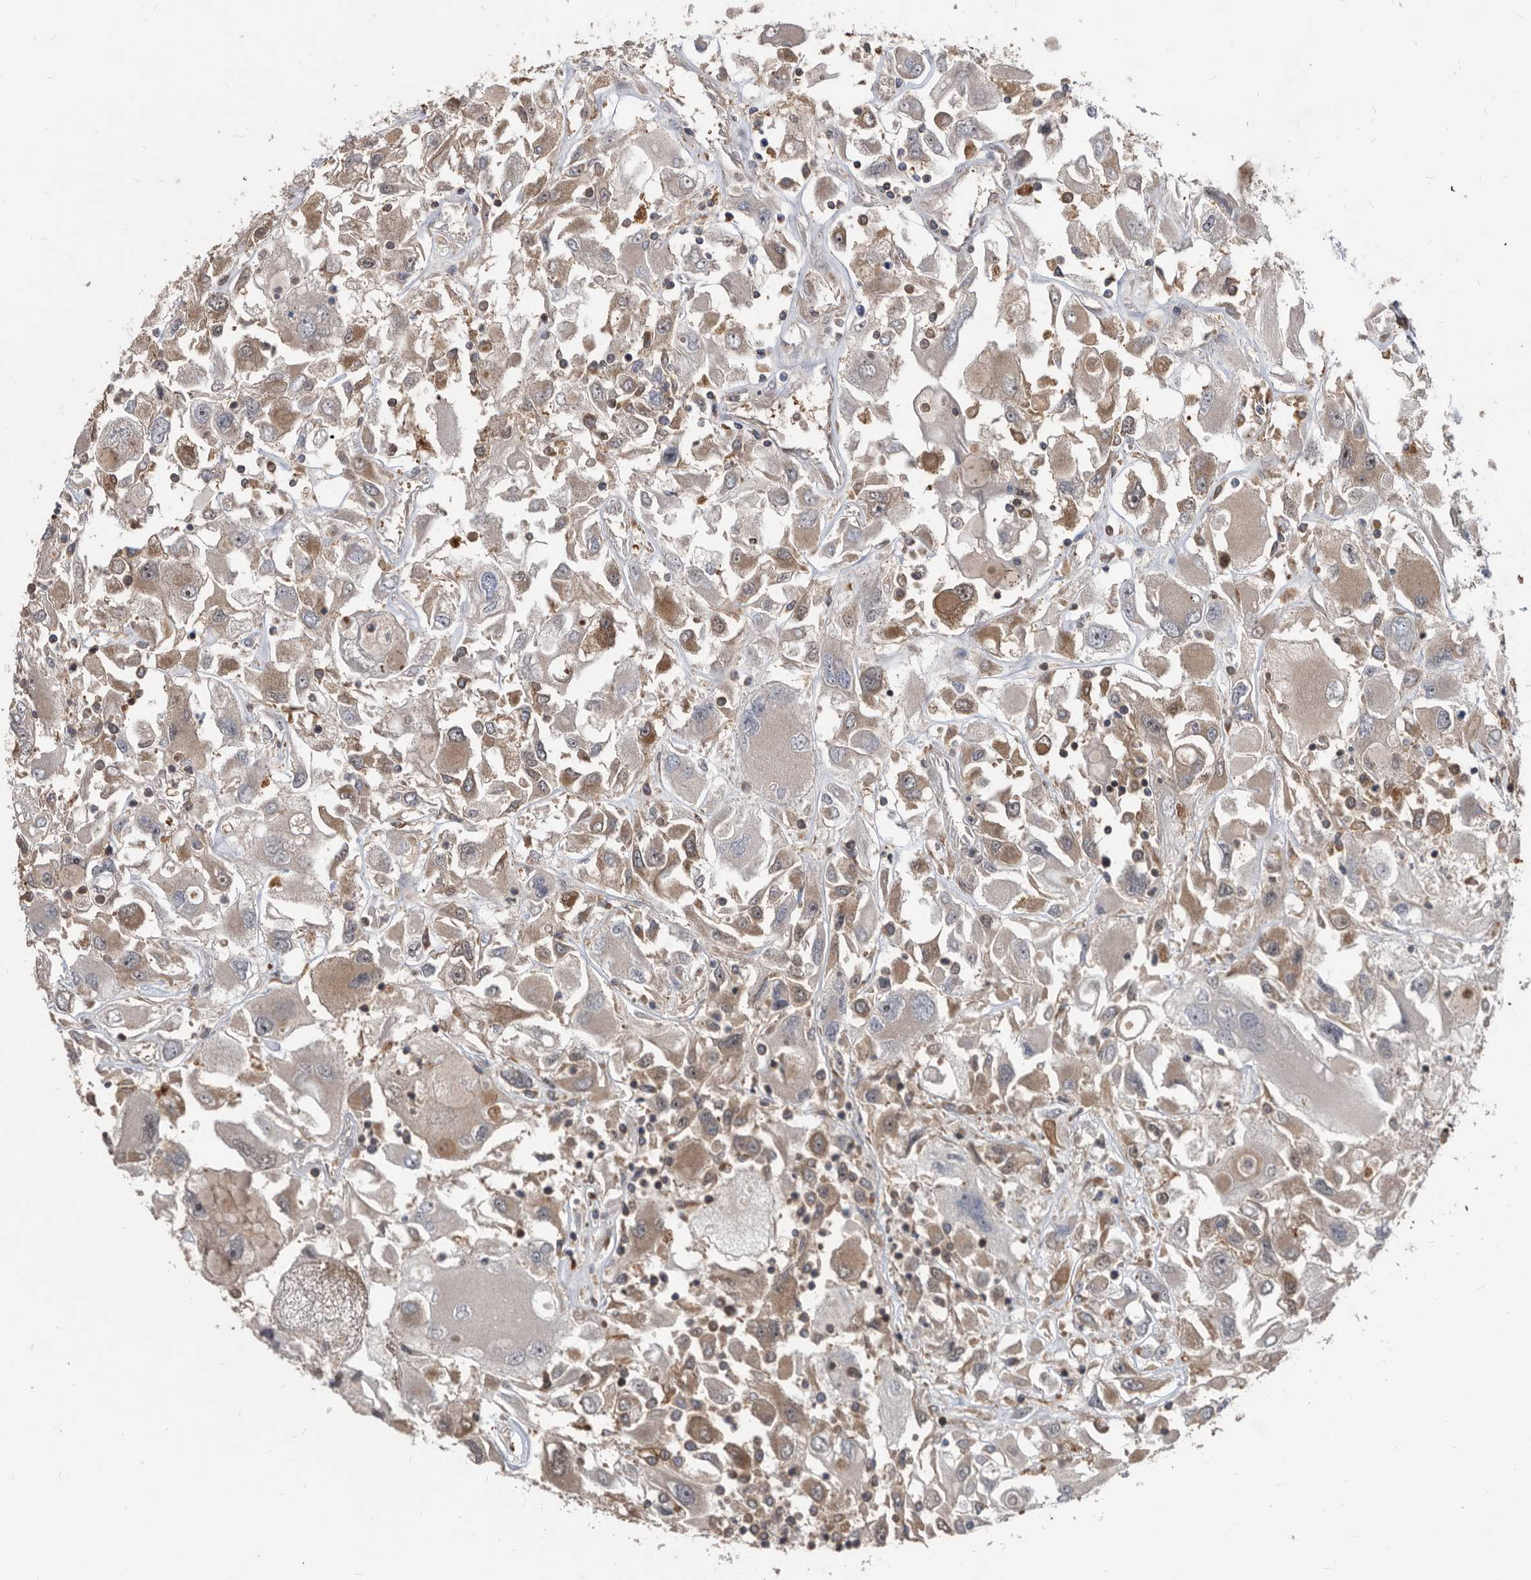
{"staining": {"intensity": "weak", "quantity": "25%-75%", "location": "cytoplasmic/membranous"}, "tissue": "renal cancer", "cell_type": "Tumor cells", "image_type": "cancer", "snomed": [{"axis": "morphology", "description": "Adenocarcinoma, NOS"}, {"axis": "topography", "description": "Kidney"}], "caption": "Renal adenocarcinoma was stained to show a protein in brown. There is low levels of weak cytoplasmic/membranous staining in about 25%-75% of tumor cells. The protein of interest is stained brown, and the nuclei are stained in blue (DAB IHC with brightfield microscopy, high magnification).", "gene": "APEH", "patient": {"sex": "female", "age": 52}}